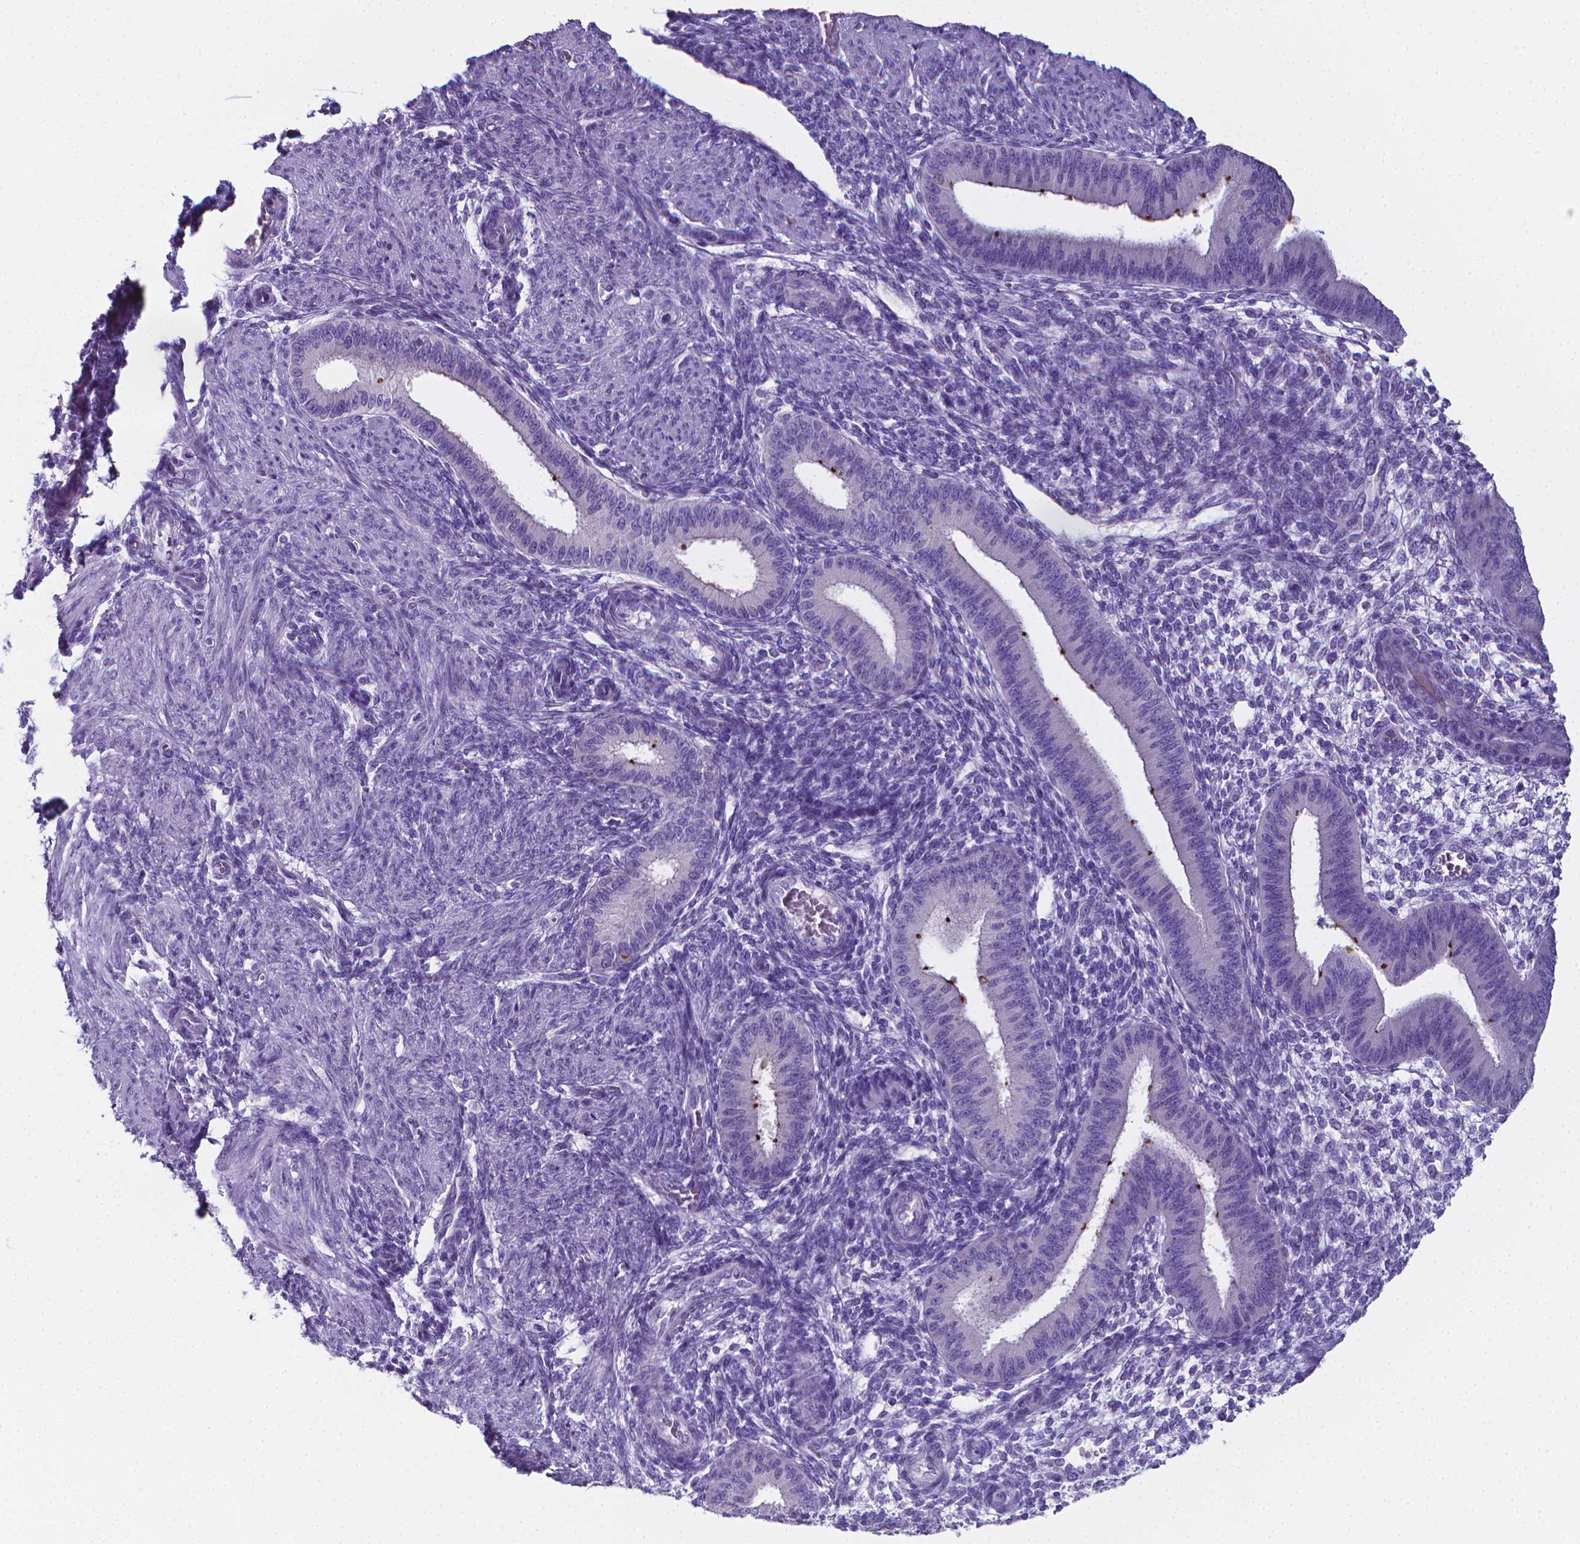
{"staining": {"intensity": "negative", "quantity": "none", "location": "none"}, "tissue": "endometrium", "cell_type": "Cells in endometrial stroma", "image_type": "normal", "snomed": [{"axis": "morphology", "description": "Normal tissue, NOS"}, {"axis": "topography", "description": "Endometrium"}], "caption": "Human endometrium stained for a protein using immunohistochemistry exhibits no expression in cells in endometrial stroma.", "gene": "LRRC73", "patient": {"sex": "female", "age": 39}}